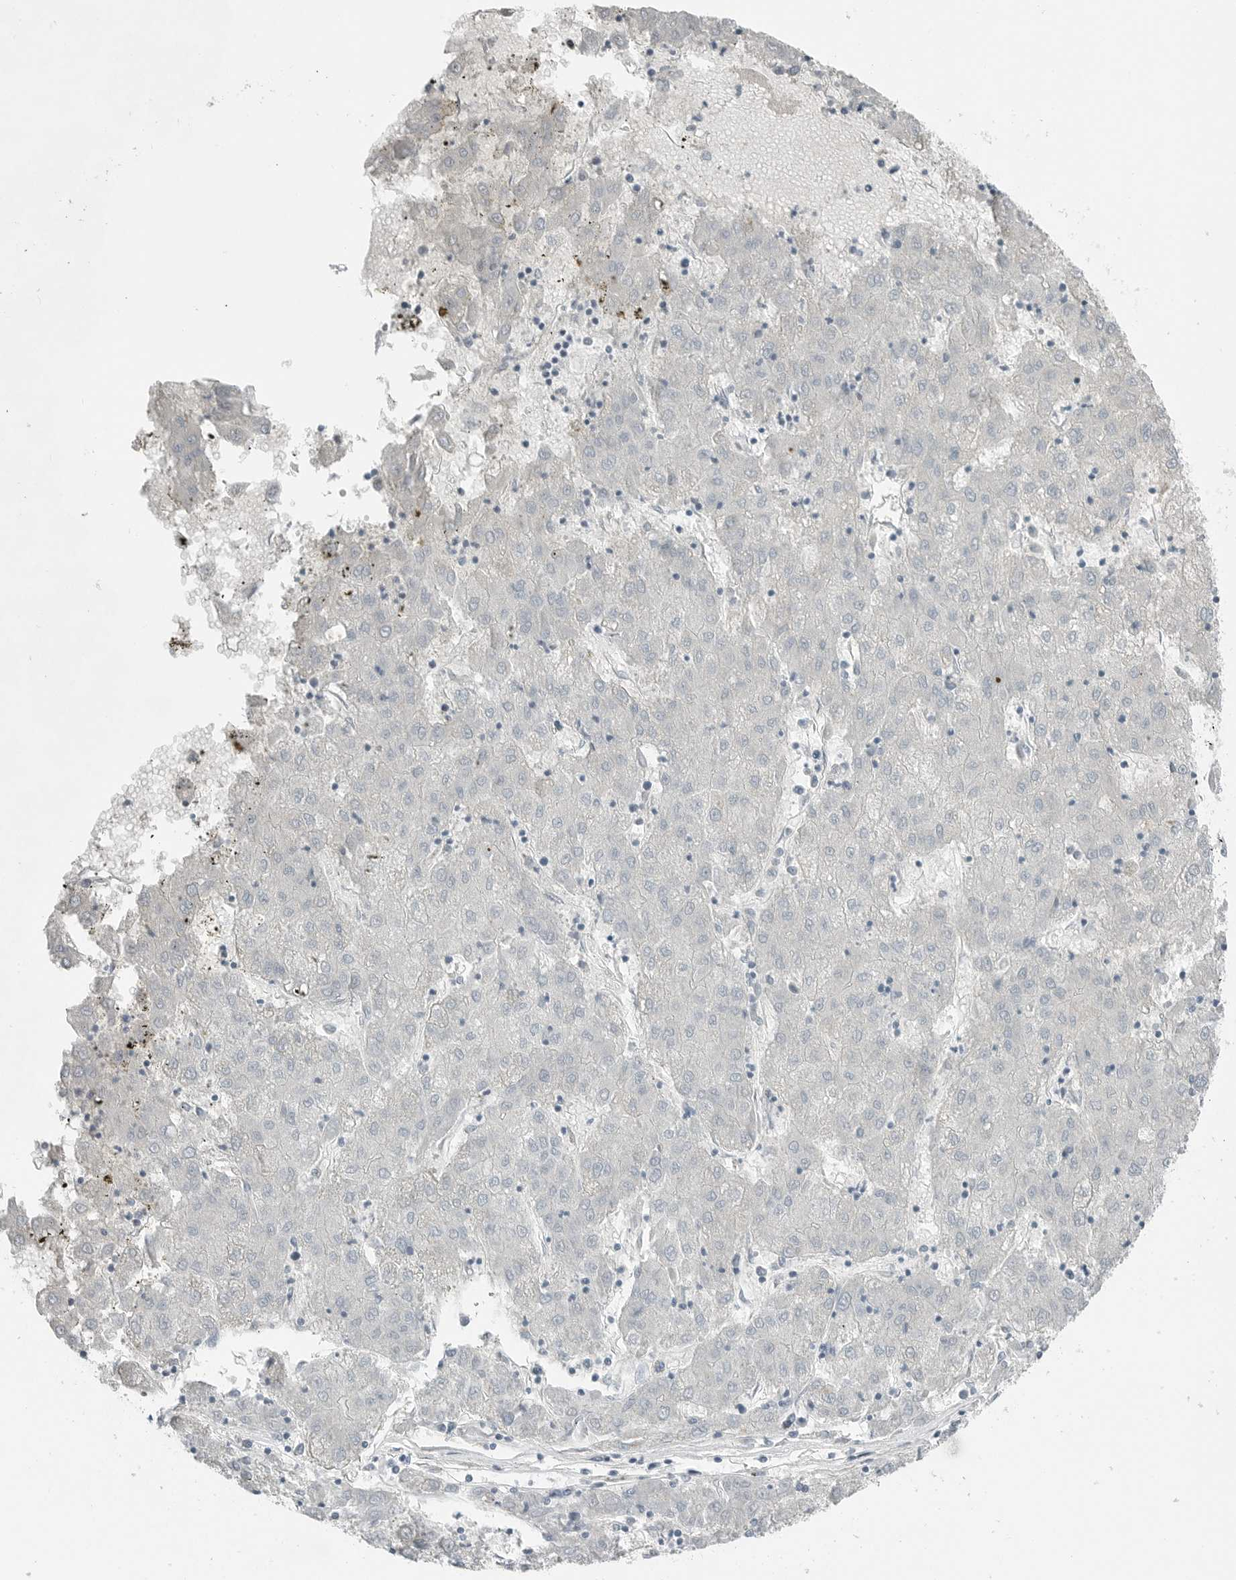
{"staining": {"intensity": "negative", "quantity": "none", "location": "none"}, "tissue": "liver cancer", "cell_type": "Tumor cells", "image_type": "cancer", "snomed": [{"axis": "morphology", "description": "Carcinoma, Hepatocellular, NOS"}, {"axis": "topography", "description": "Liver"}], "caption": "Histopathology image shows no protein staining in tumor cells of liver cancer tissue.", "gene": "SERPINB7", "patient": {"sex": "male", "age": 72}}